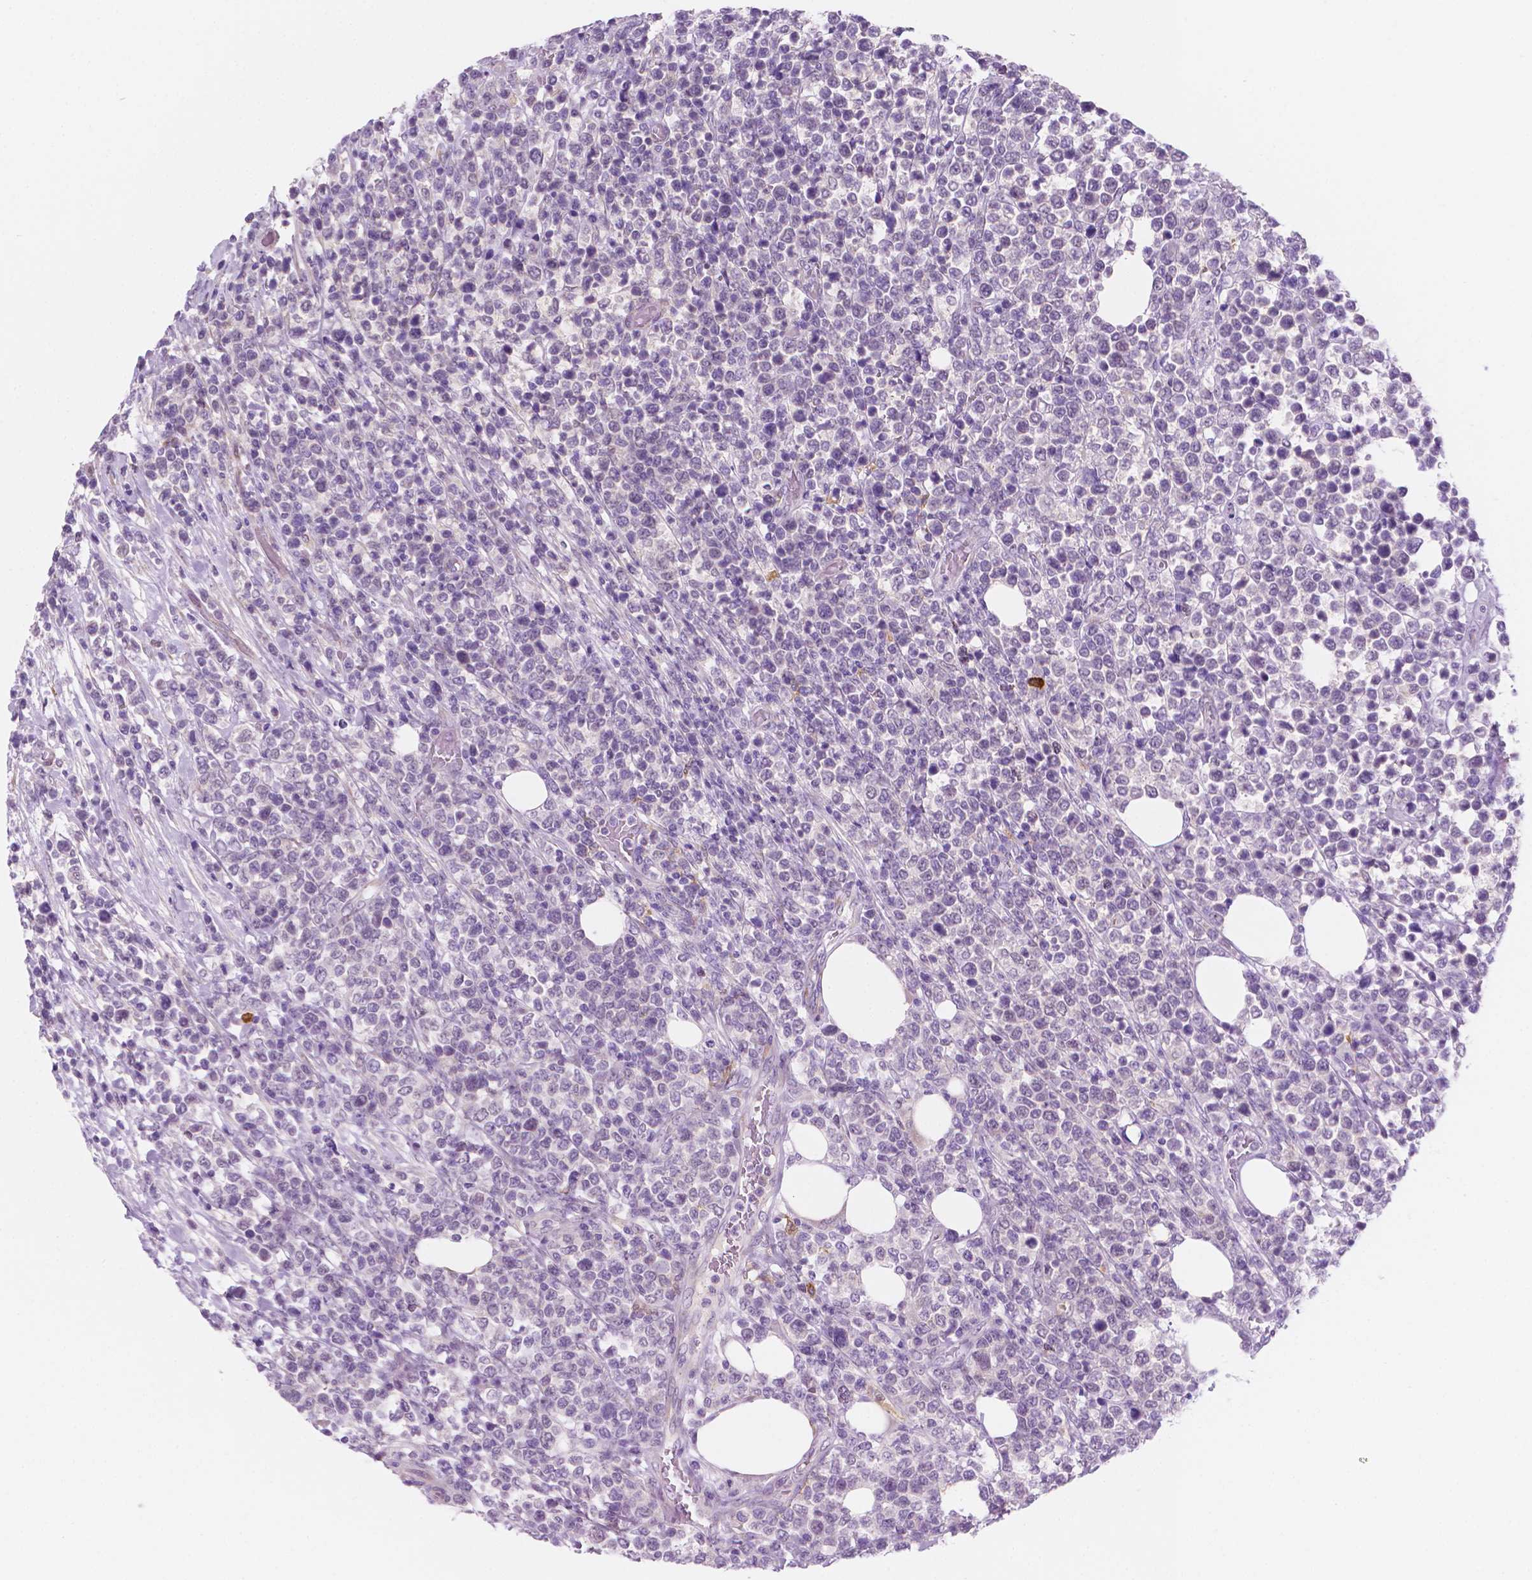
{"staining": {"intensity": "negative", "quantity": "none", "location": "none"}, "tissue": "lymphoma", "cell_type": "Tumor cells", "image_type": "cancer", "snomed": [{"axis": "morphology", "description": "Malignant lymphoma, non-Hodgkin's type, High grade"}, {"axis": "topography", "description": "Soft tissue"}], "caption": "IHC micrograph of lymphoma stained for a protein (brown), which shows no positivity in tumor cells.", "gene": "EPPK1", "patient": {"sex": "female", "age": 56}}